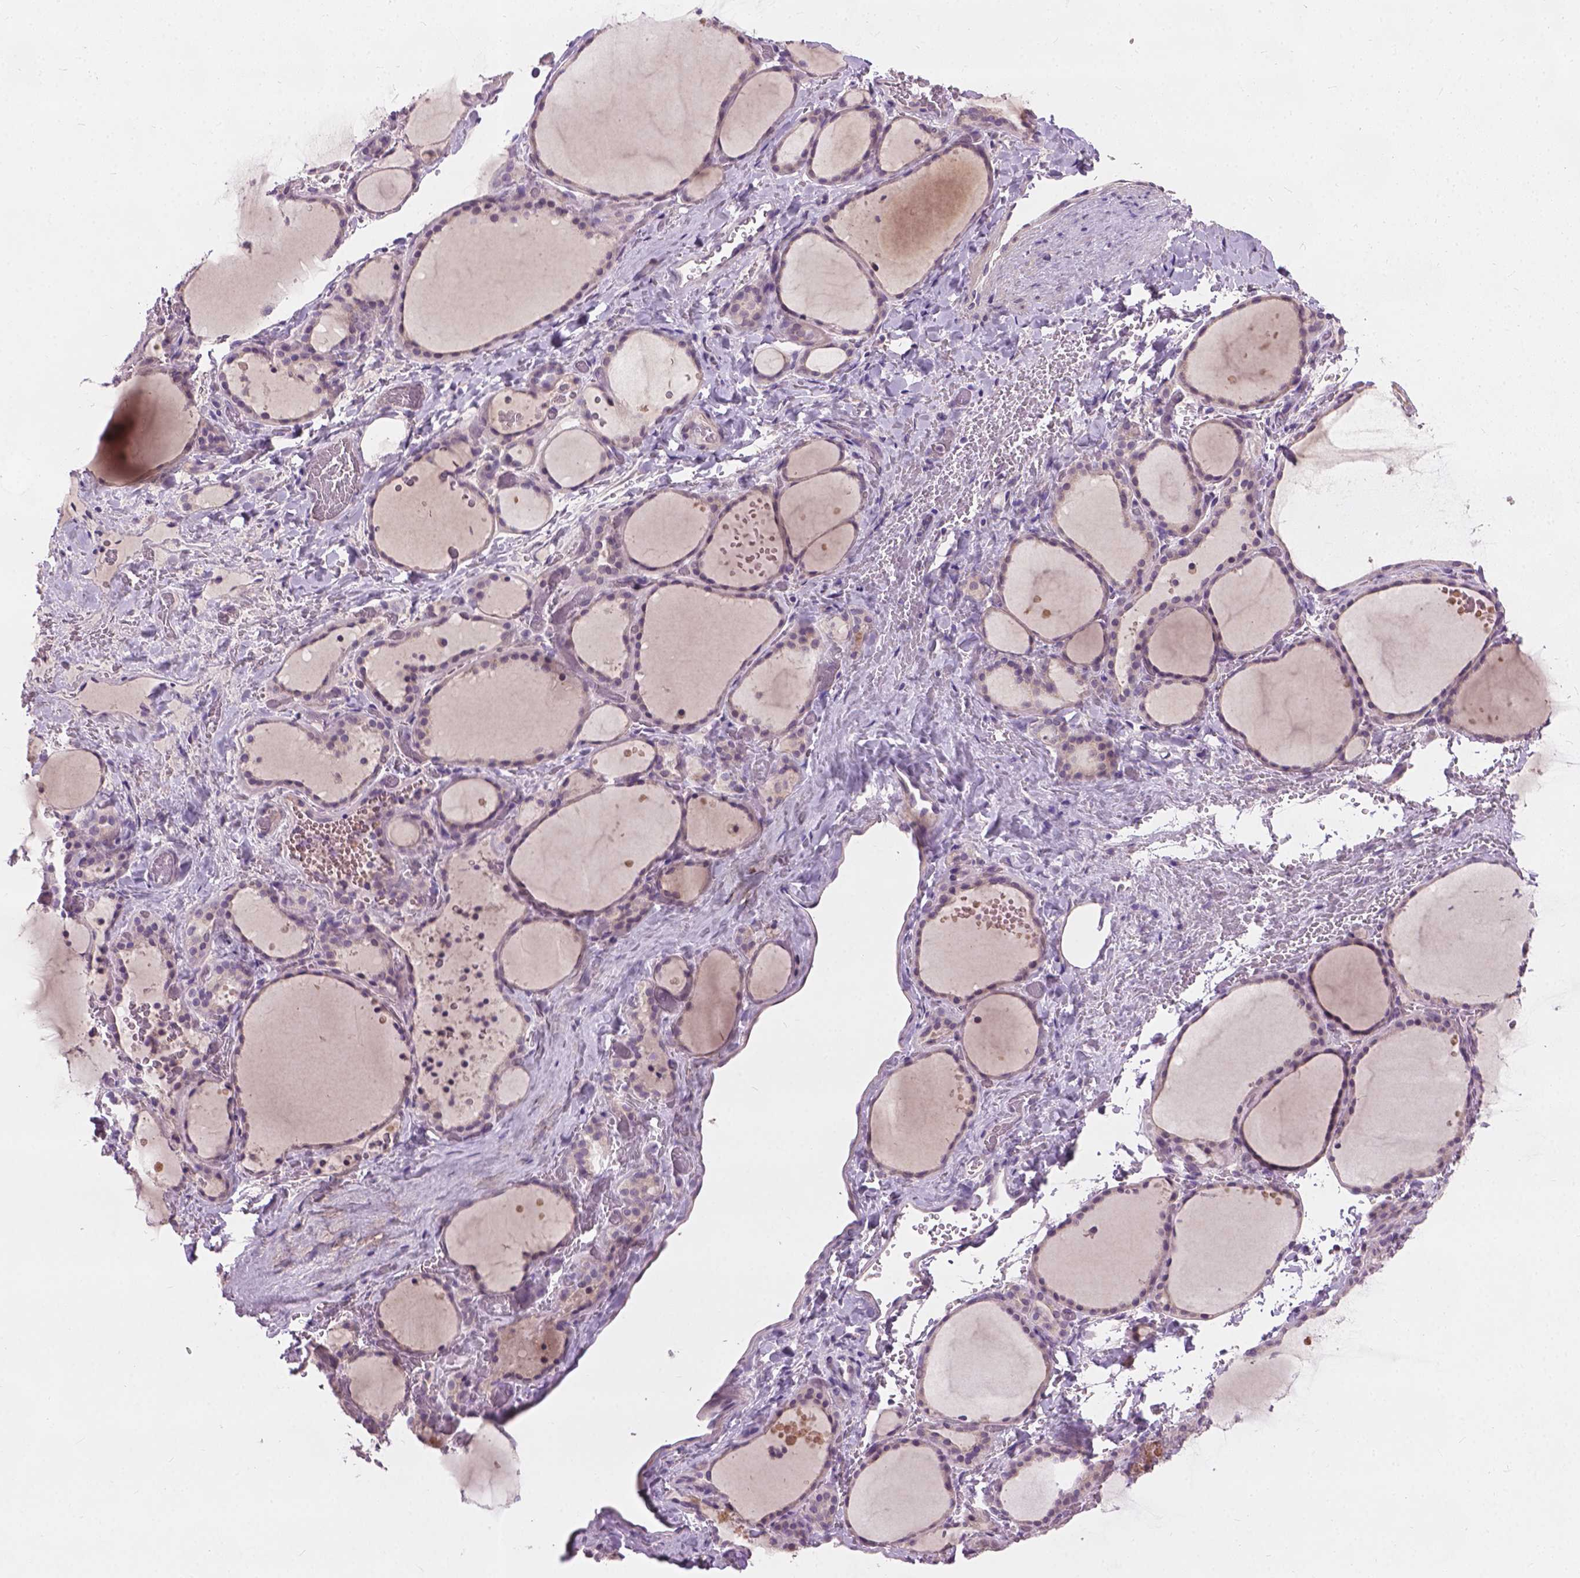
{"staining": {"intensity": "negative", "quantity": "none", "location": "none"}, "tissue": "thyroid gland", "cell_type": "Glandular cells", "image_type": "normal", "snomed": [{"axis": "morphology", "description": "Normal tissue, NOS"}, {"axis": "topography", "description": "Thyroid gland"}], "caption": "Immunohistochemistry micrograph of unremarkable thyroid gland stained for a protein (brown), which exhibits no staining in glandular cells.", "gene": "KRT17", "patient": {"sex": "female", "age": 36}}